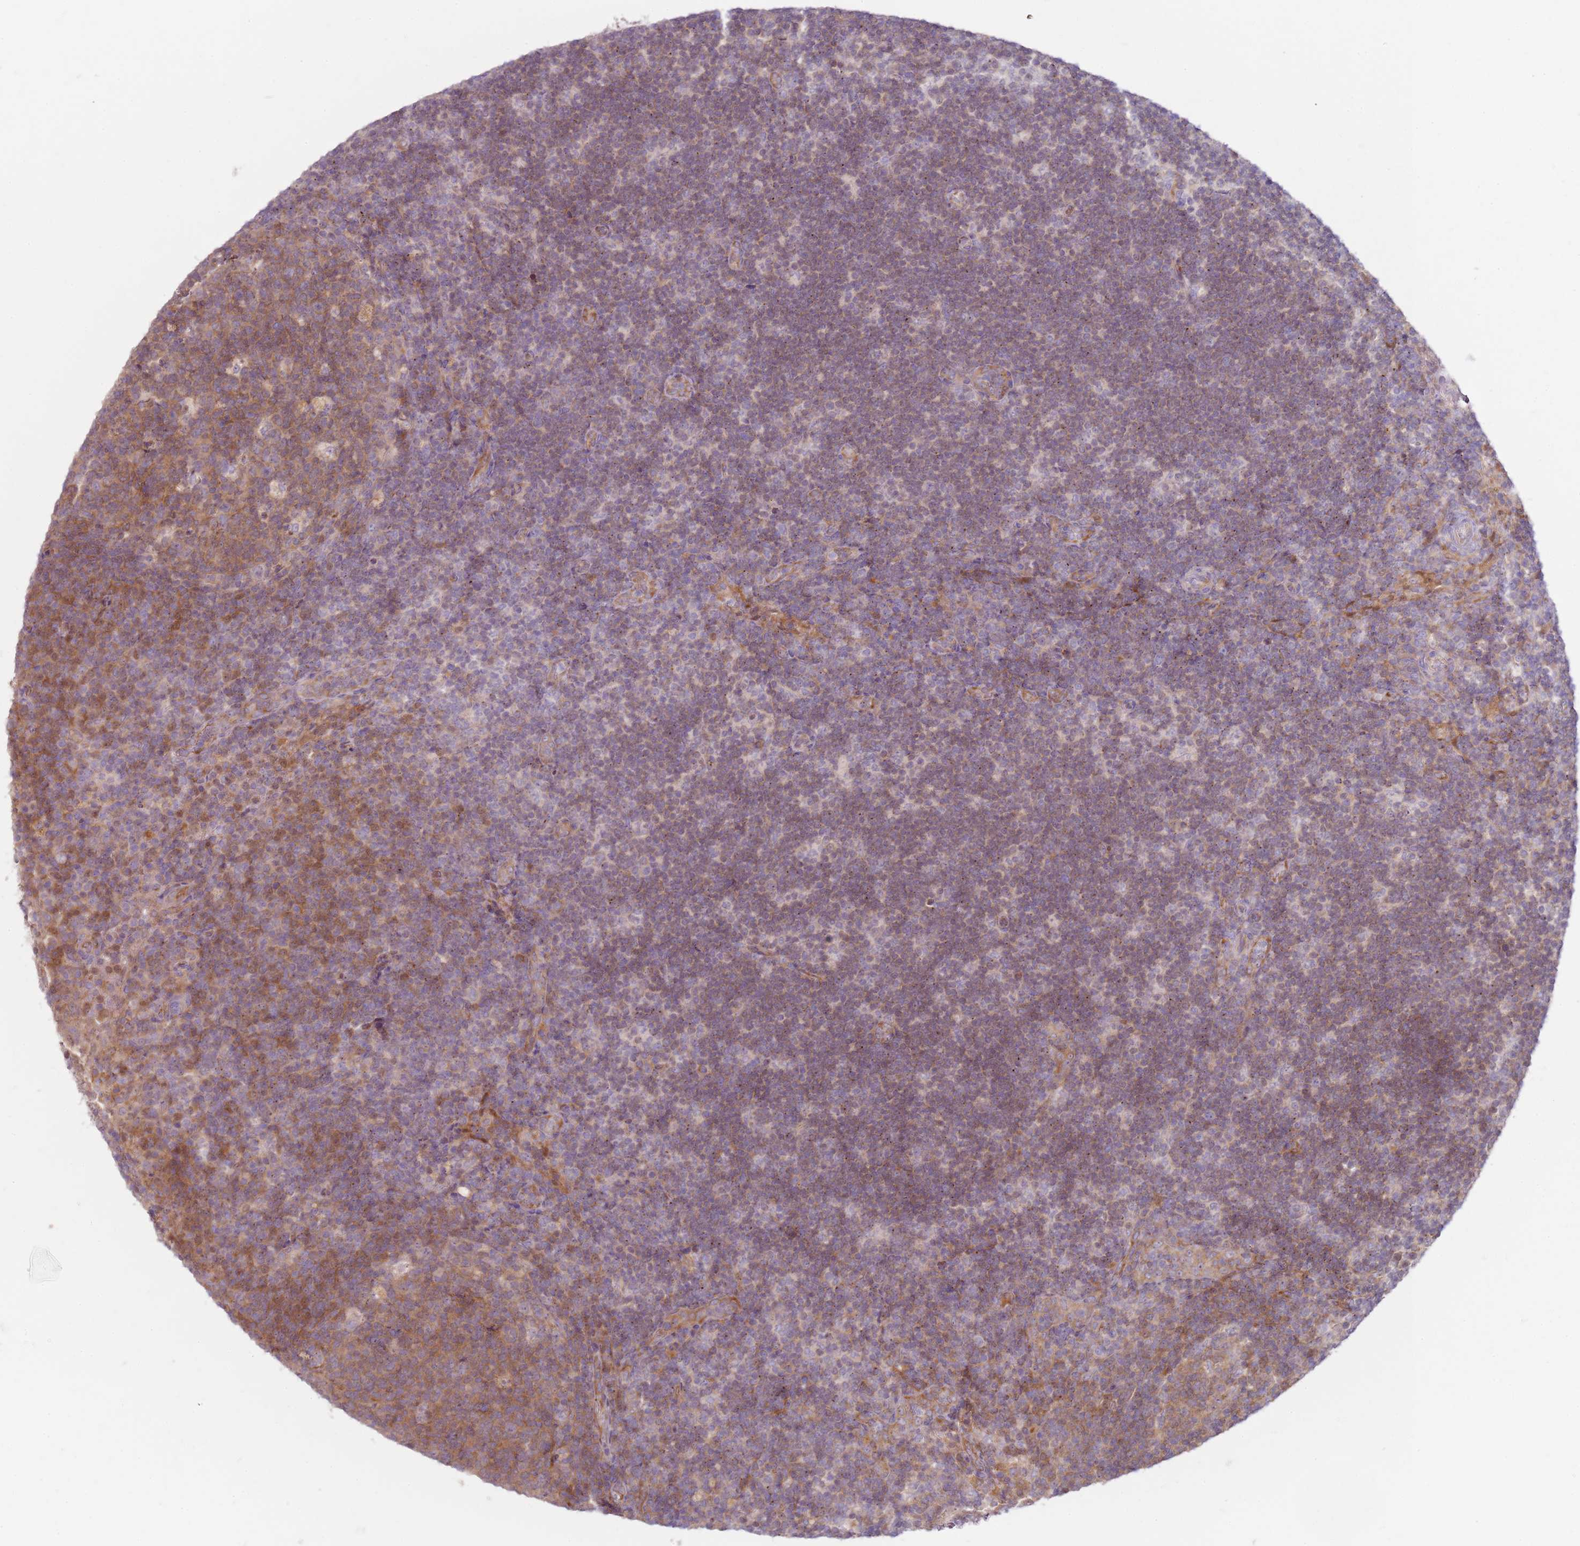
{"staining": {"intensity": "moderate", "quantity": "25%-75%", "location": "cytoplasmic/membranous"}, "tissue": "lymph node", "cell_type": "Germinal center cells", "image_type": "normal", "snomed": [{"axis": "morphology", "description": "Normal tissue, NOS"}, {"axis": "topography", "description": "Lymph node"}], "caption": "This is an image of IHC staining of normal lymph node, which shows moderate staining in the cytoplasmic/membranous of germinal center cells.", "gene": "GRAP", "patient": {"sex": "female", "age": 31}}